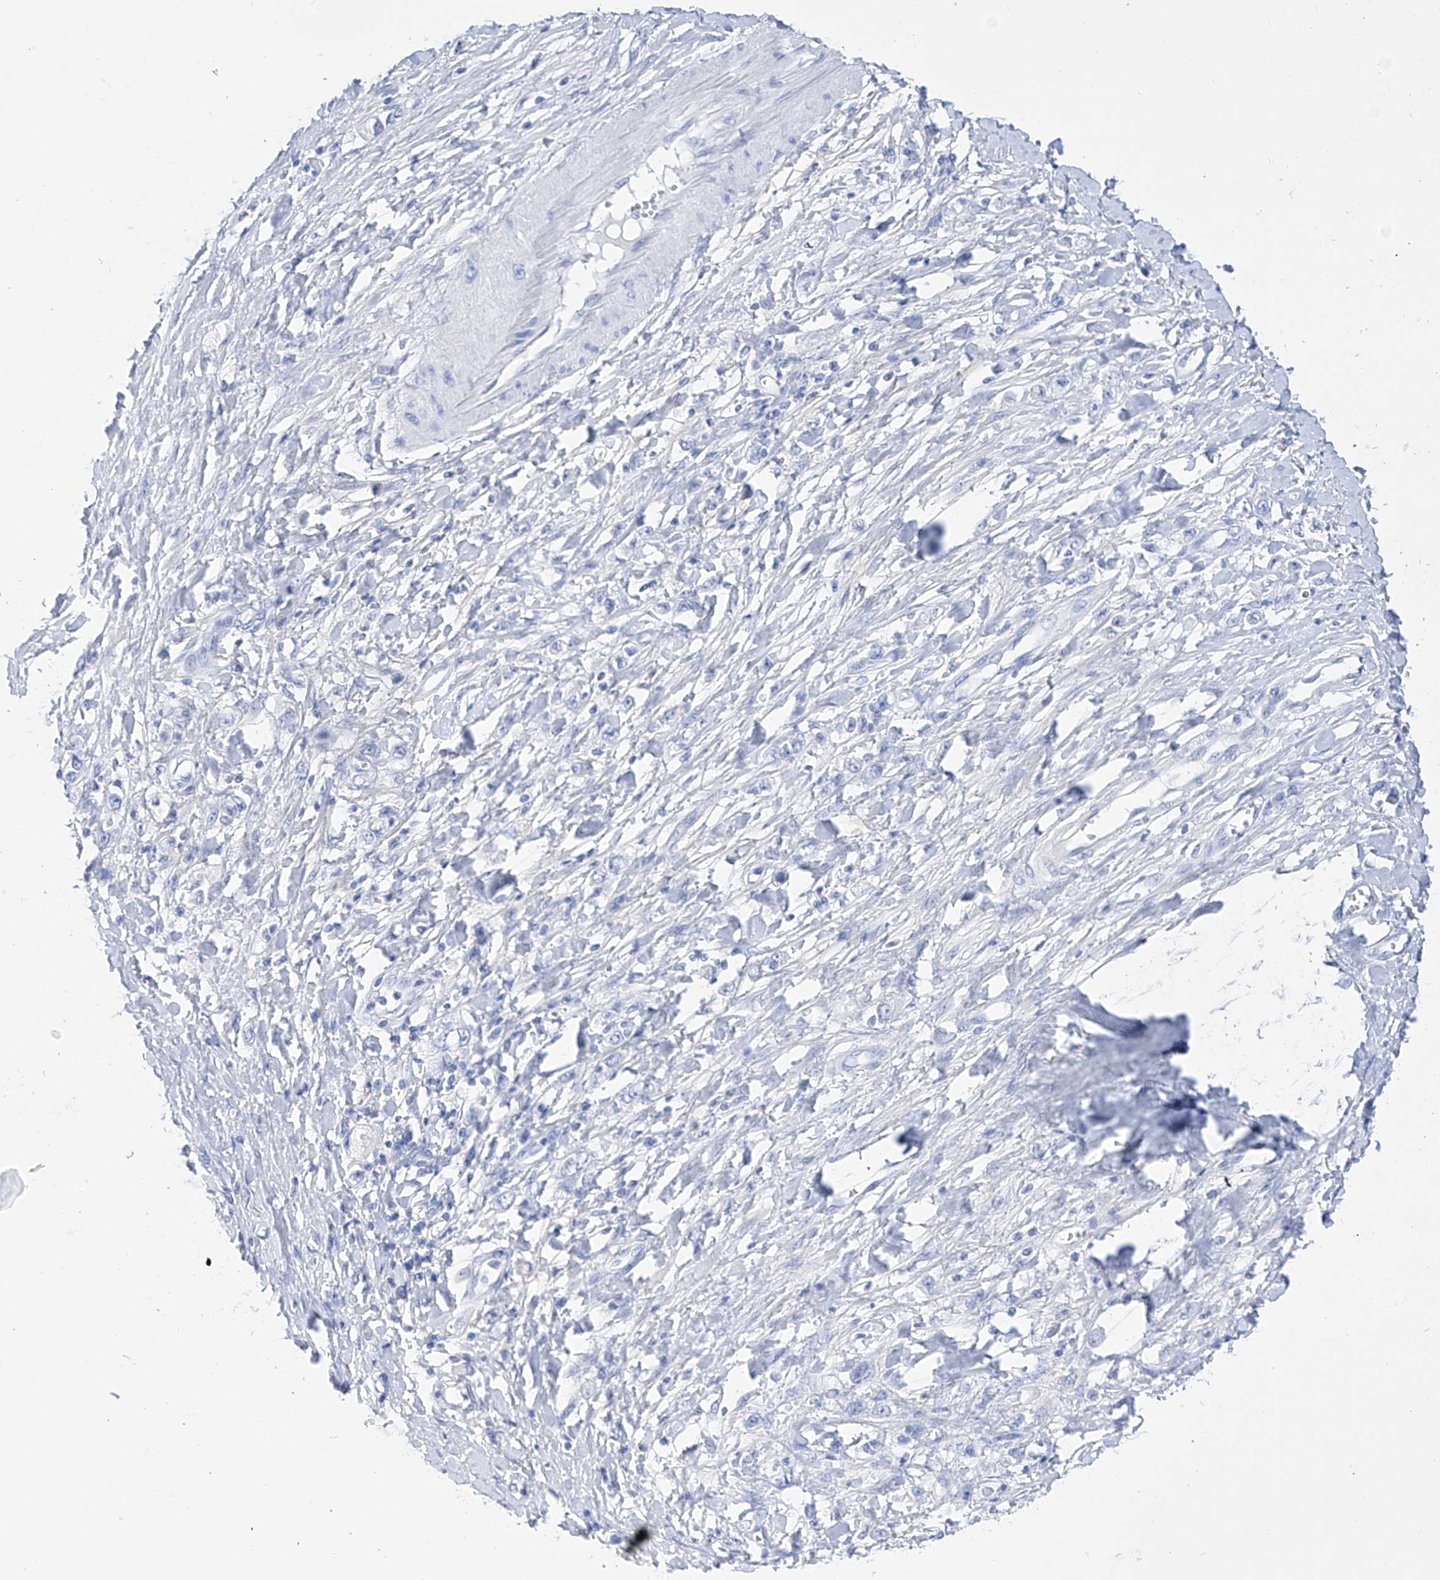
{"staining": {"intensity": "negative", "quantity": "none", "location": "none"}, "tissue": "stomach cancer", "cell_type": "Tumor cells", "image_type": "cancer", "snomed": [{"axis": "morphology", "description": "Adenocarcinoma, NOS"}, {"axis": "topography", "description": "Stomach"}], "caption": "Protein analysis of adenocarcinoma (stomach) demonstrates no significant expression in tumor cells.", "gene": "FLG", "patient": {"sex": "female", "age": 76}}